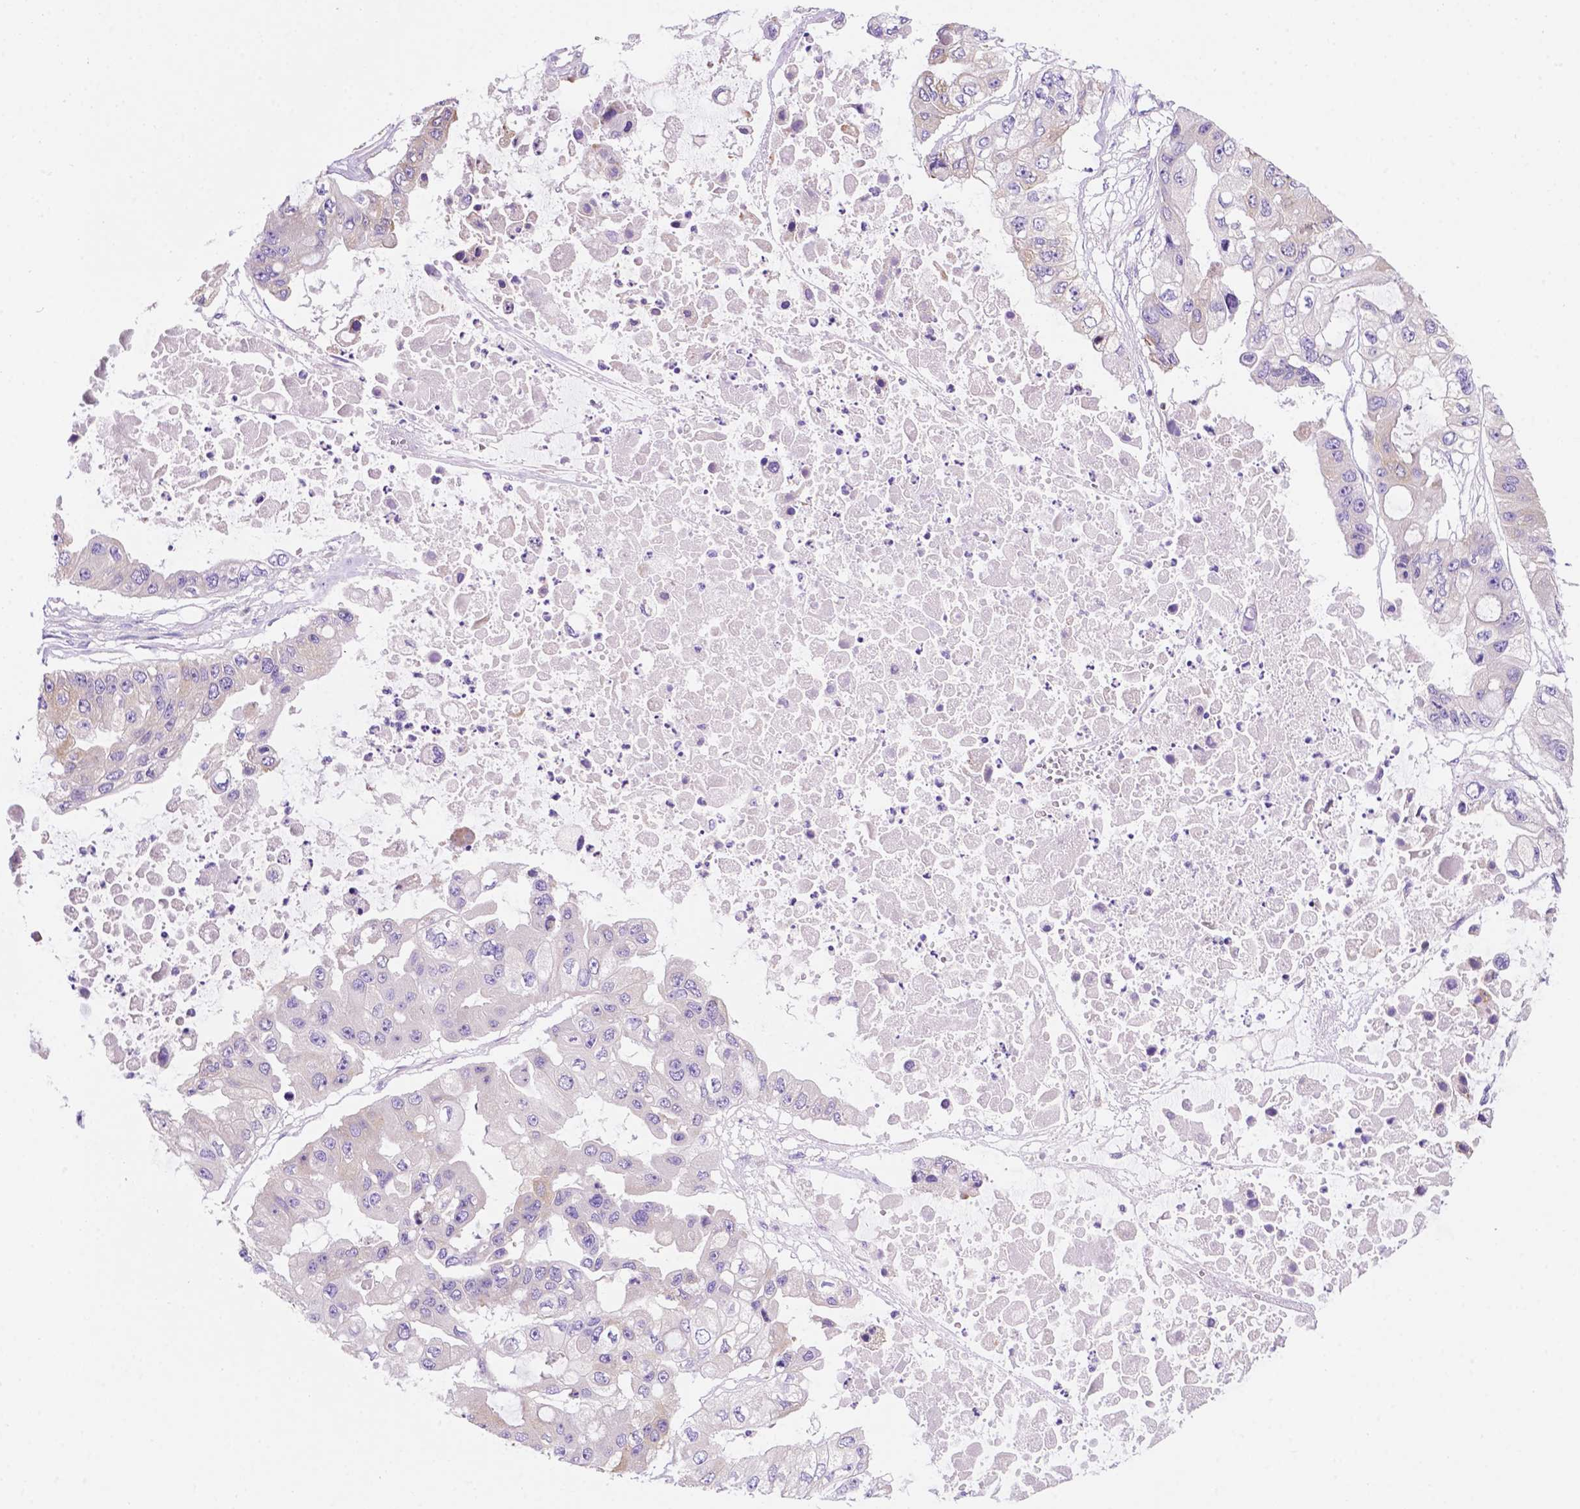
{"staining": {"intensity": "negative", "quantity": "none", "location": "none"}, "tissue": "ovarian cancer", "cell_type": "Tumor cells", "image_type": "cancer", "snomed": [{"axis": "morphology", "description": "Cystadenocarcinoma, serous, NOS"}, {"axis": "topography", "description": "Ovary"}], "caption": "Immunohistochemistry (IHC) photomicrograph of human ovarian serous cystadenocarcinoma stained for a protein (brown), which demonstrates no staining in tumor cells.", "gene": "CEACAM7", "patient": {"sex": "female", "age": 56}}